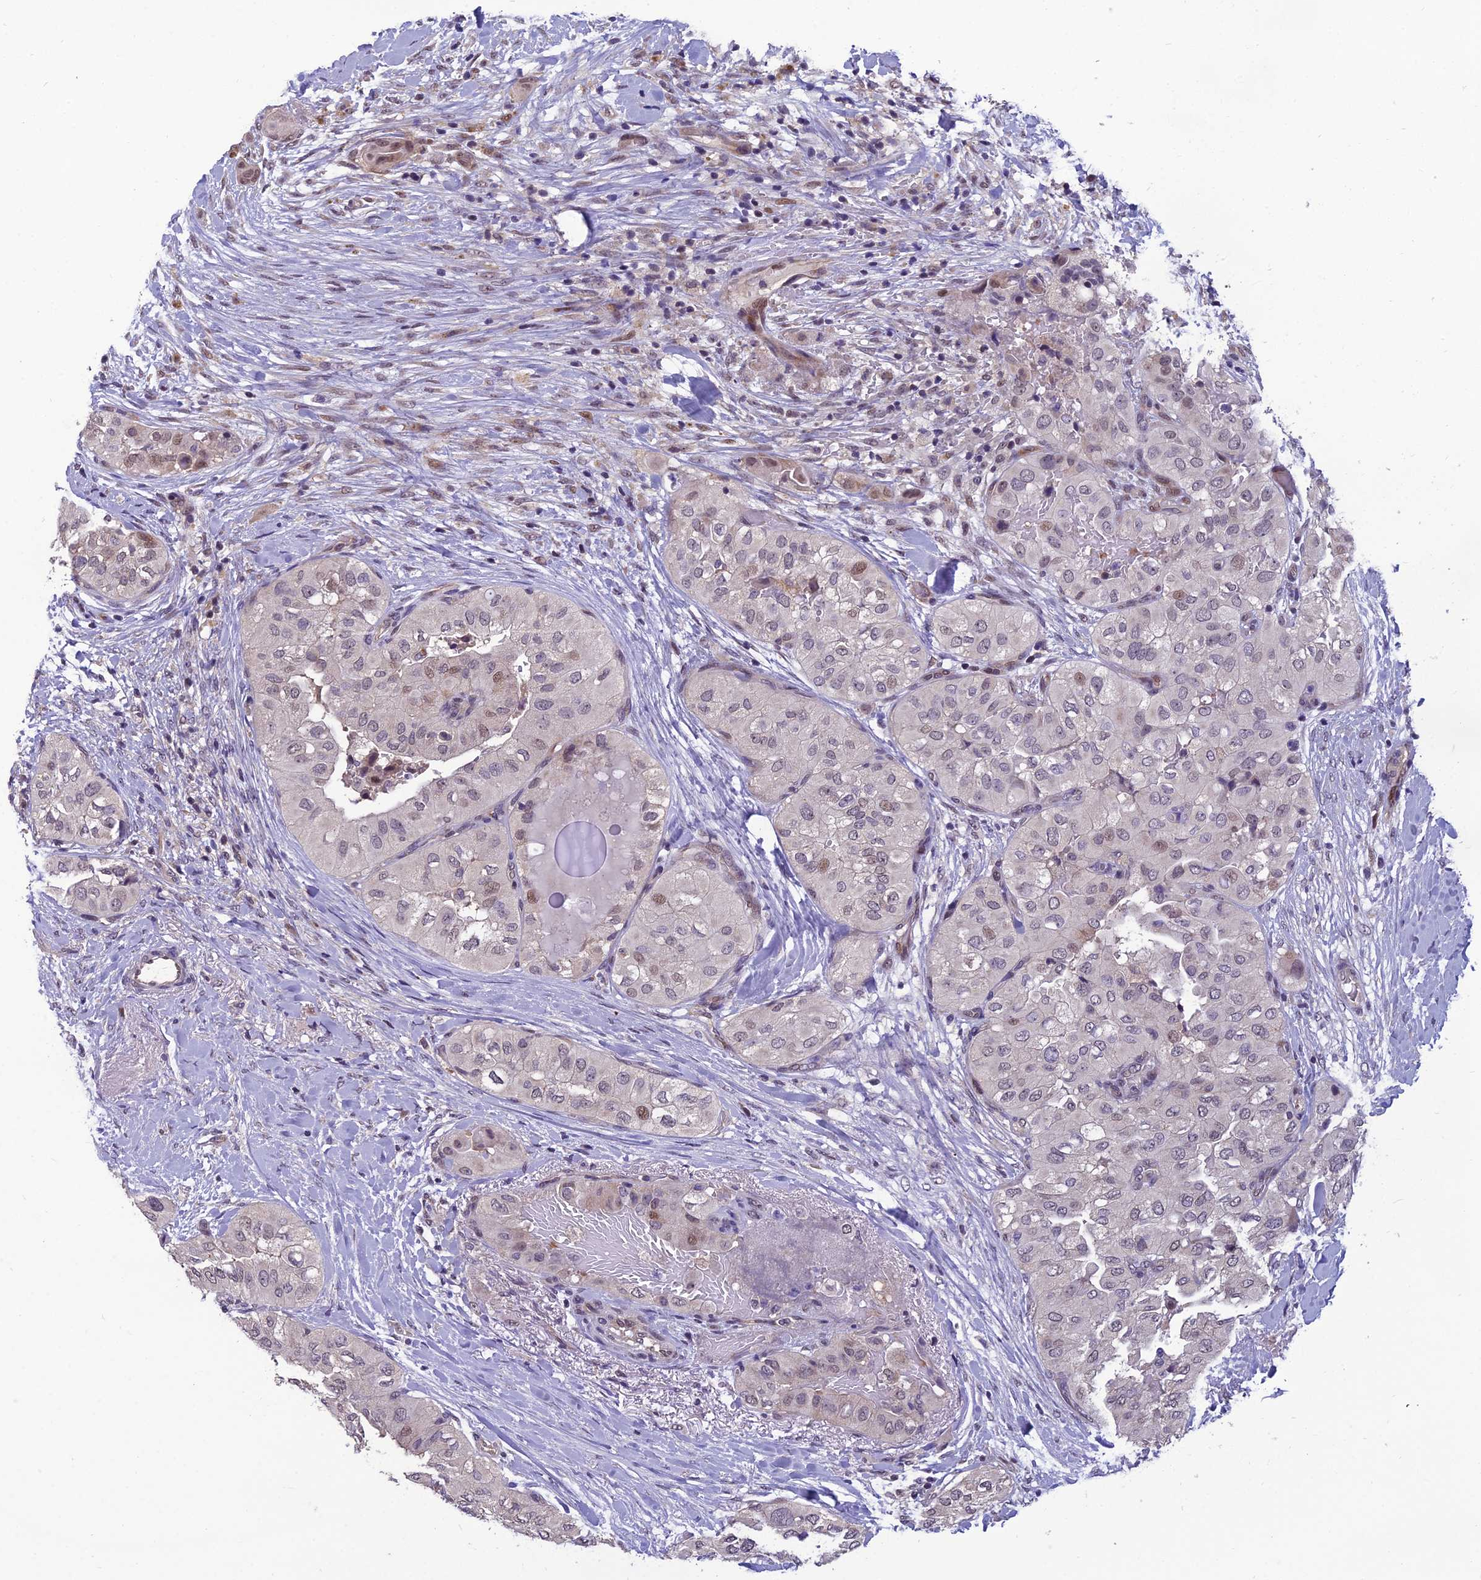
{"staining": {"intensity": "moderate", "quantity": "<25%", "location": "nuclear"}, "tissue": "head and neck cancer", "cell_type": "Tumor cells", "image_type": "cancer", "snomed": [{"axis": "morphology", "description": "Adenocarcinoma, NOS"}, {"axis": "topography", "description": "Head-Neck"}], "caption": "Protein staining of adenocarcinoma (head and neck) tissue exhibits moderate nuclear expression in approximately <25% of tumor cells.", "gene": "GRWD1", "patient": {"sex": "male", "age": 66}}